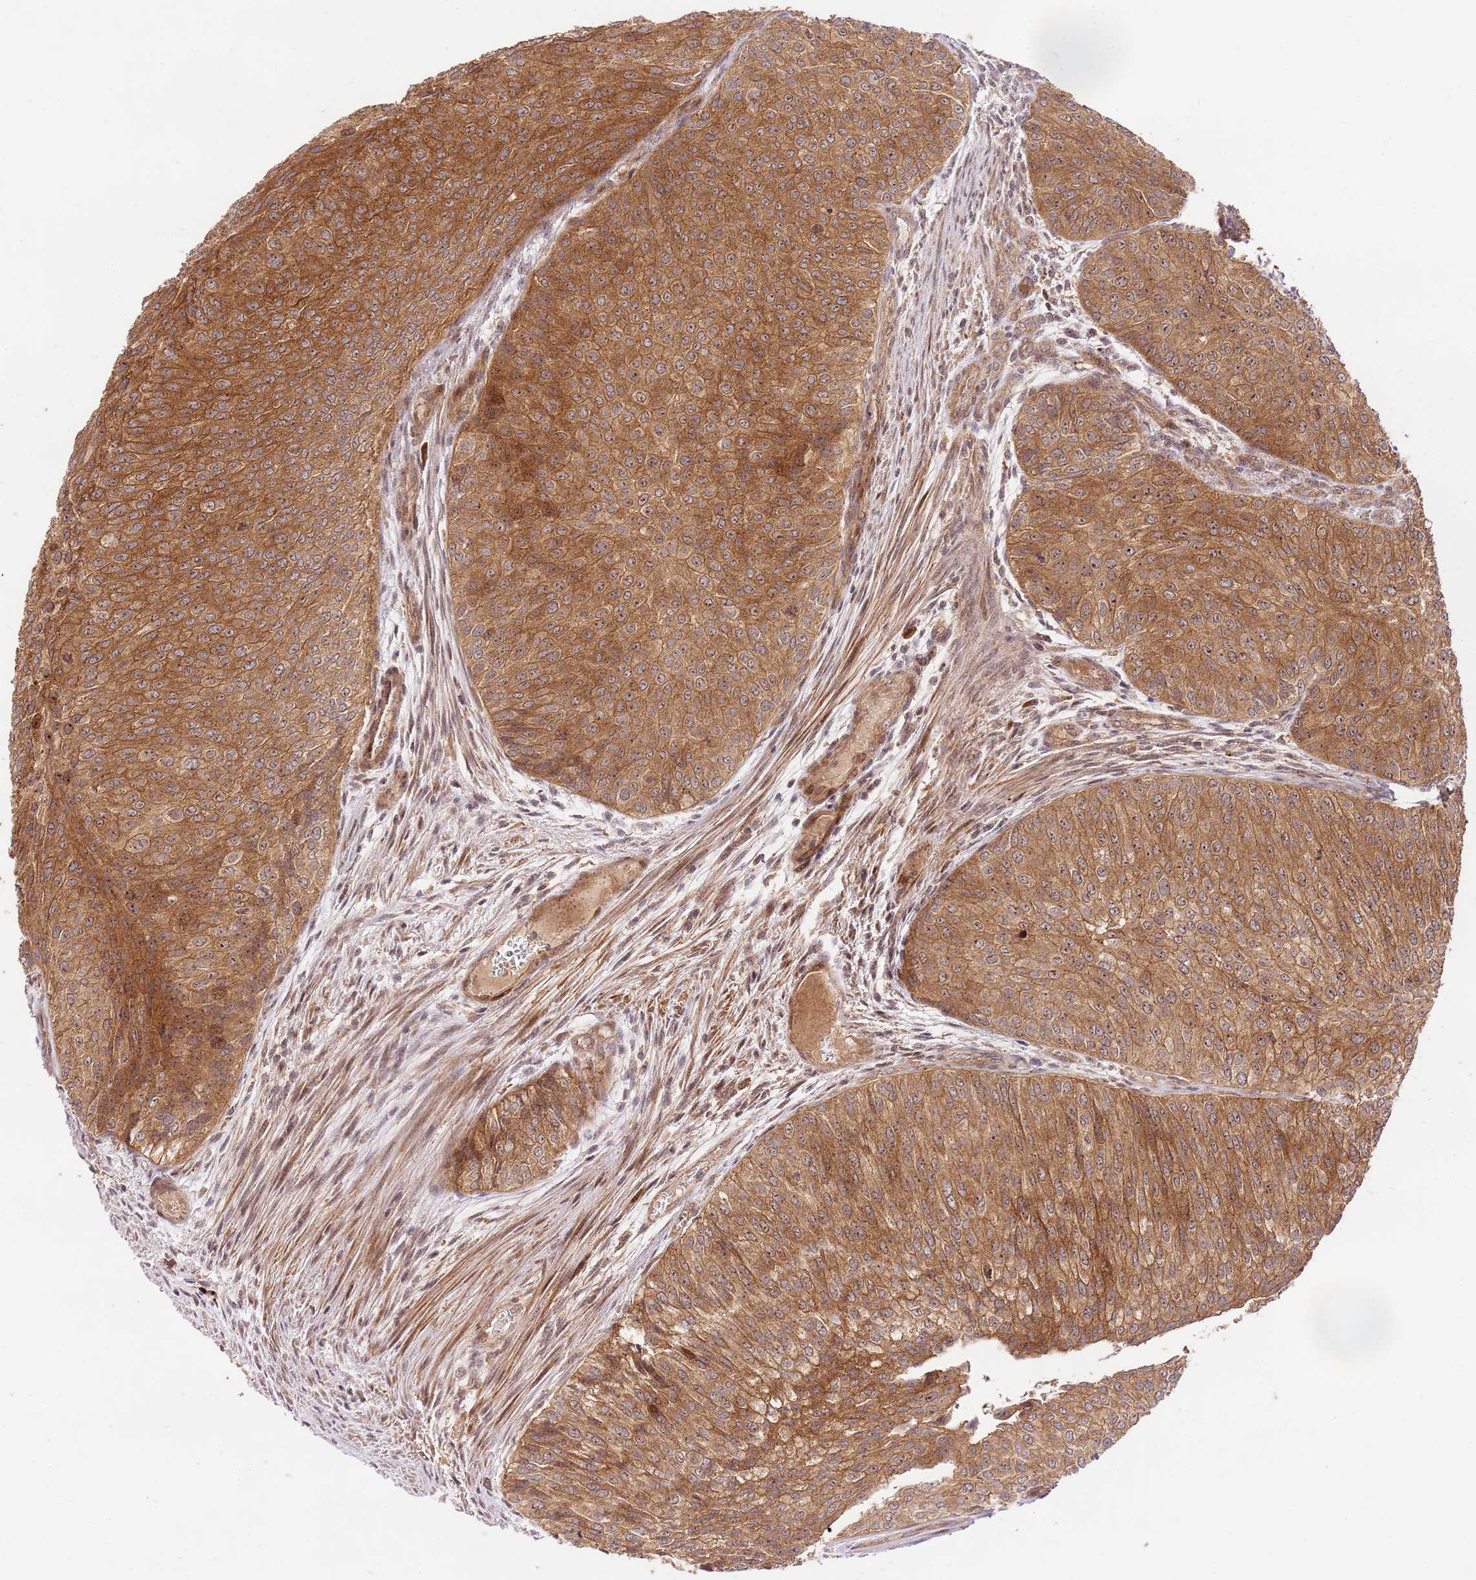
{"staining": {"intensity": "strong", "quantity": ">75%", "location": "cytoplasmic/membranous"}, "tissue": "urothelial cancer", "cell_type": "Tumor cells", "image_type": "cancer", "snomed": [{"axis": "morphology", "description": "Urothelial carcinoma, Low grade"}, {"axis": "topography", "description": "Urinary bladder"}], "caption": "Urothelial cancer was stained to show a protein in brown. There is high levels of strong cytoplasmic/membranous staining in approximately >75% of tumor cells. (brown staining indicates protein expression, while blue staining denotes nuclei).", "gene": "GAREM1", "patient": {"sex": "male", "age": 84}}